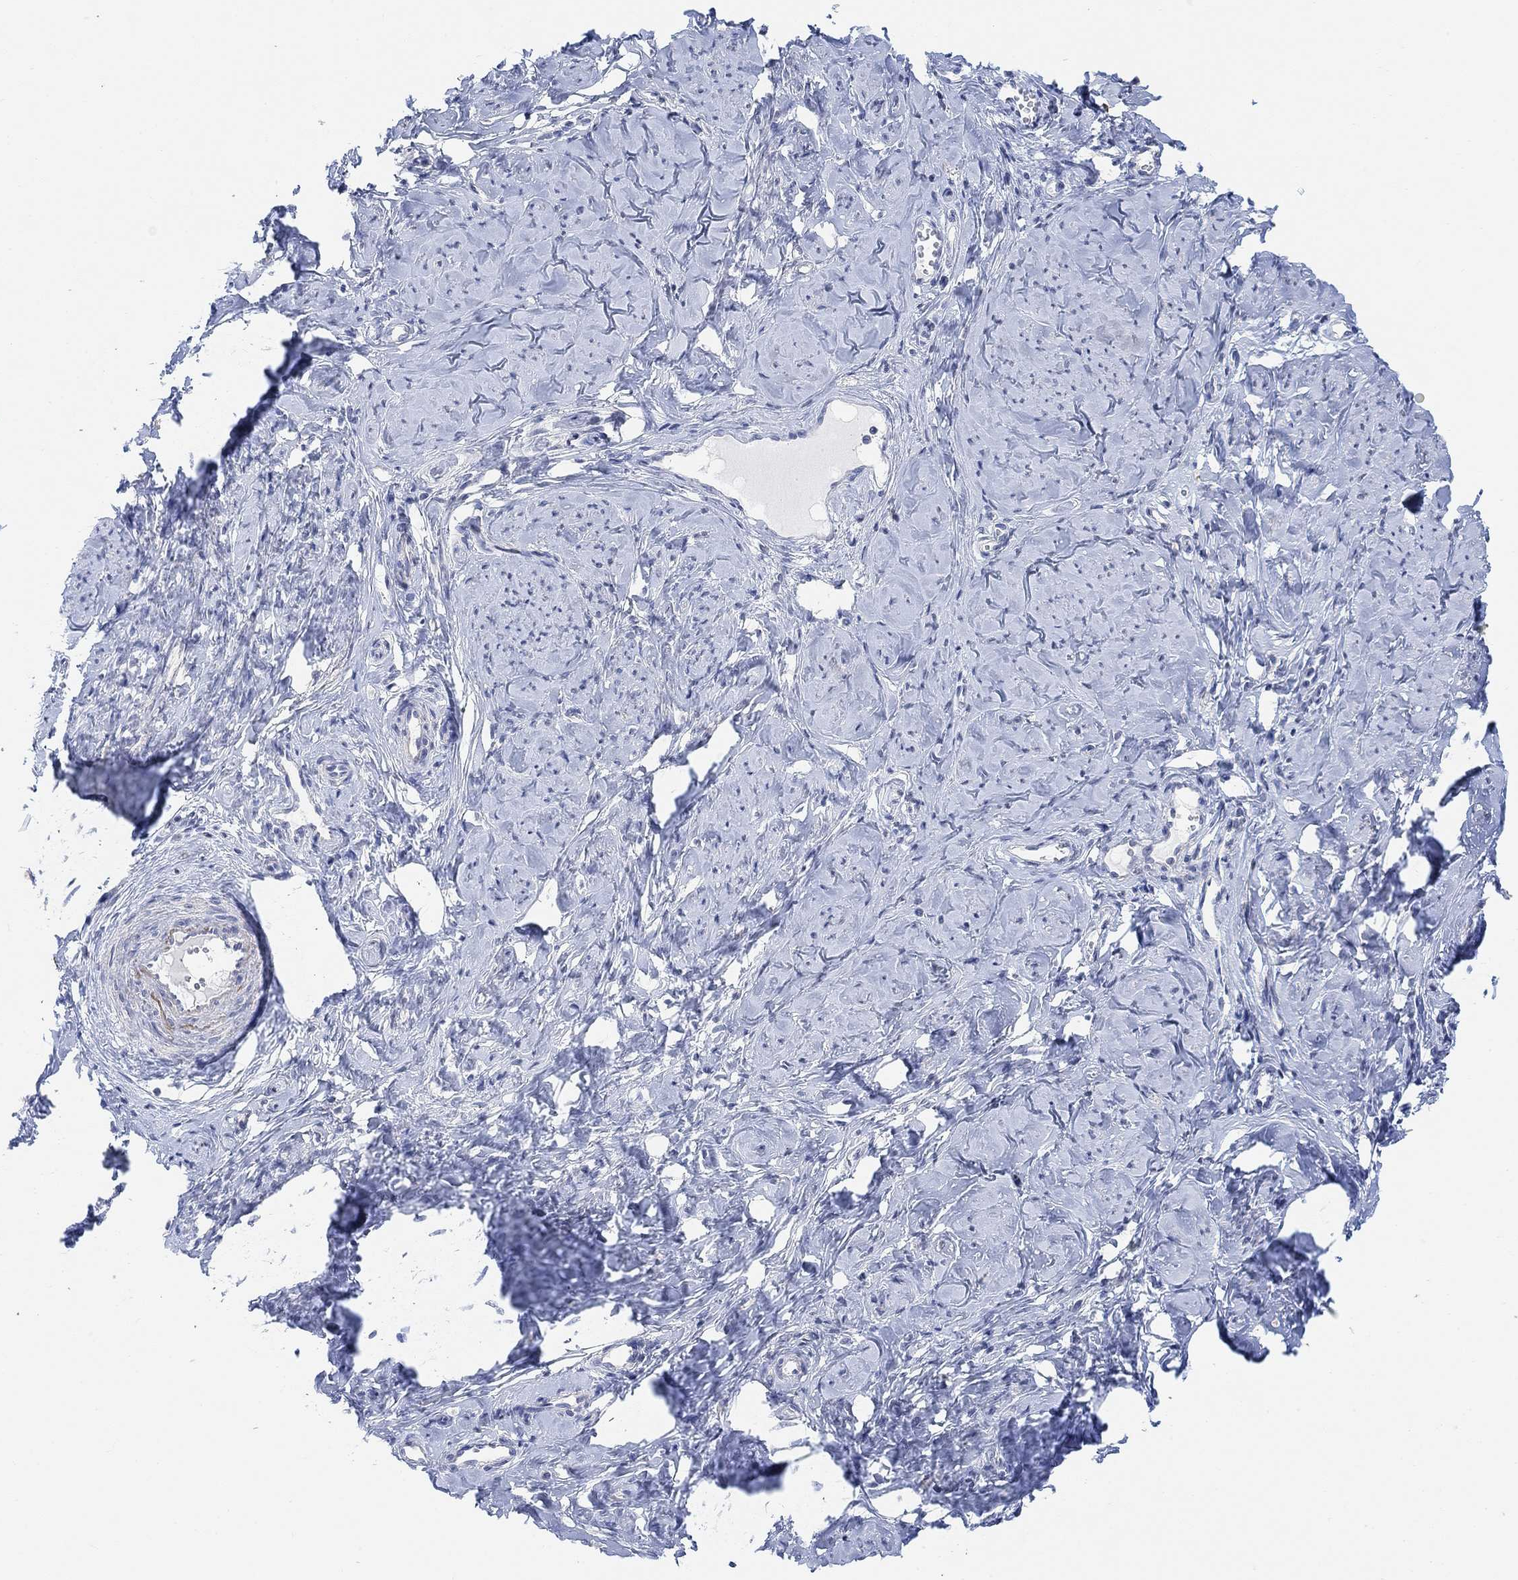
{"staining": {"intensity": "negative", "quantity": "none", "location": "none"}, "tissue": "smooth muscle", "cell_type": "Smooth muscle cells", "image_type": "normal", "snomed": [{"axis": "morphology", "description": "Normal tissue, NOS"}, {"axis": "topography", "description": "Smooth muscle"}], "caption": "There is no significant expression in smooth muscle cells of smooth muscle. (DAB IHC visualized using brightfield microscopy, high magnification).", "gene": "RIMS1", "patient": {"sex": "female", "age": 48}}